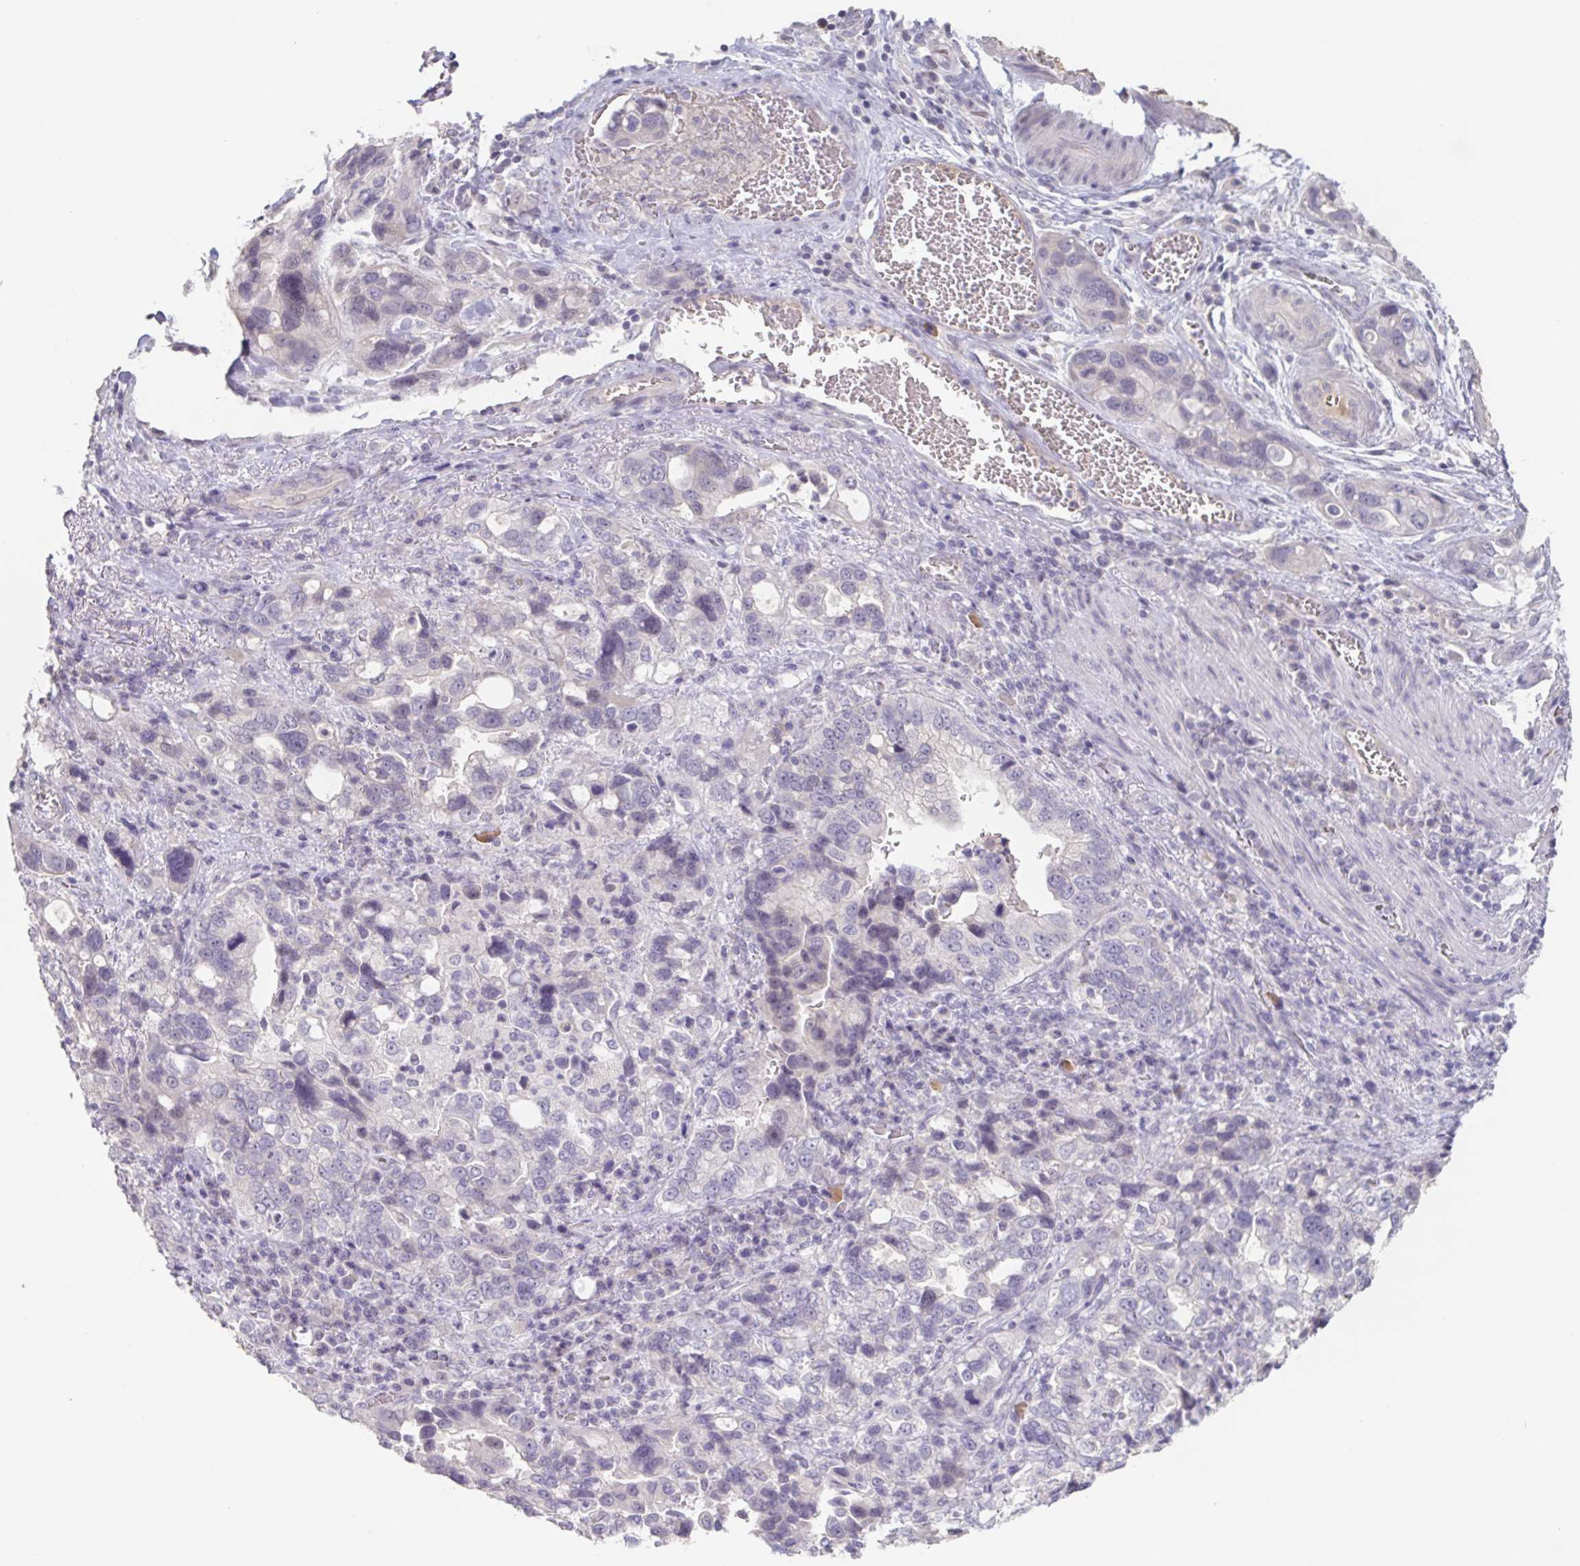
{"staining": {"intensity": "negative", "quantity": "none", "location": "none"}, "tissue": "stomach cancer", "cell_type": "Tumor cells", "image_type": "cancer", "snomed": [{"axis": "morphology", "description": "Adenocarcinoma, NOS"}, {"axis": "topography", "description": "Stomach, upper"}], "caption": "Immunohistochemistry (IHC) micrograph of stomach cancer stained for a protein (brown), which shows no staining in tumor cells. The staining was performed using DAB (3,3'-diaminobenzidine) to visualize the protein expression in brown, while the nuclei were stained in blue with hematoxylin (Magnification: 20x).", "gene": "INSL5", "patient": {"sex": "female", "age": 81}}